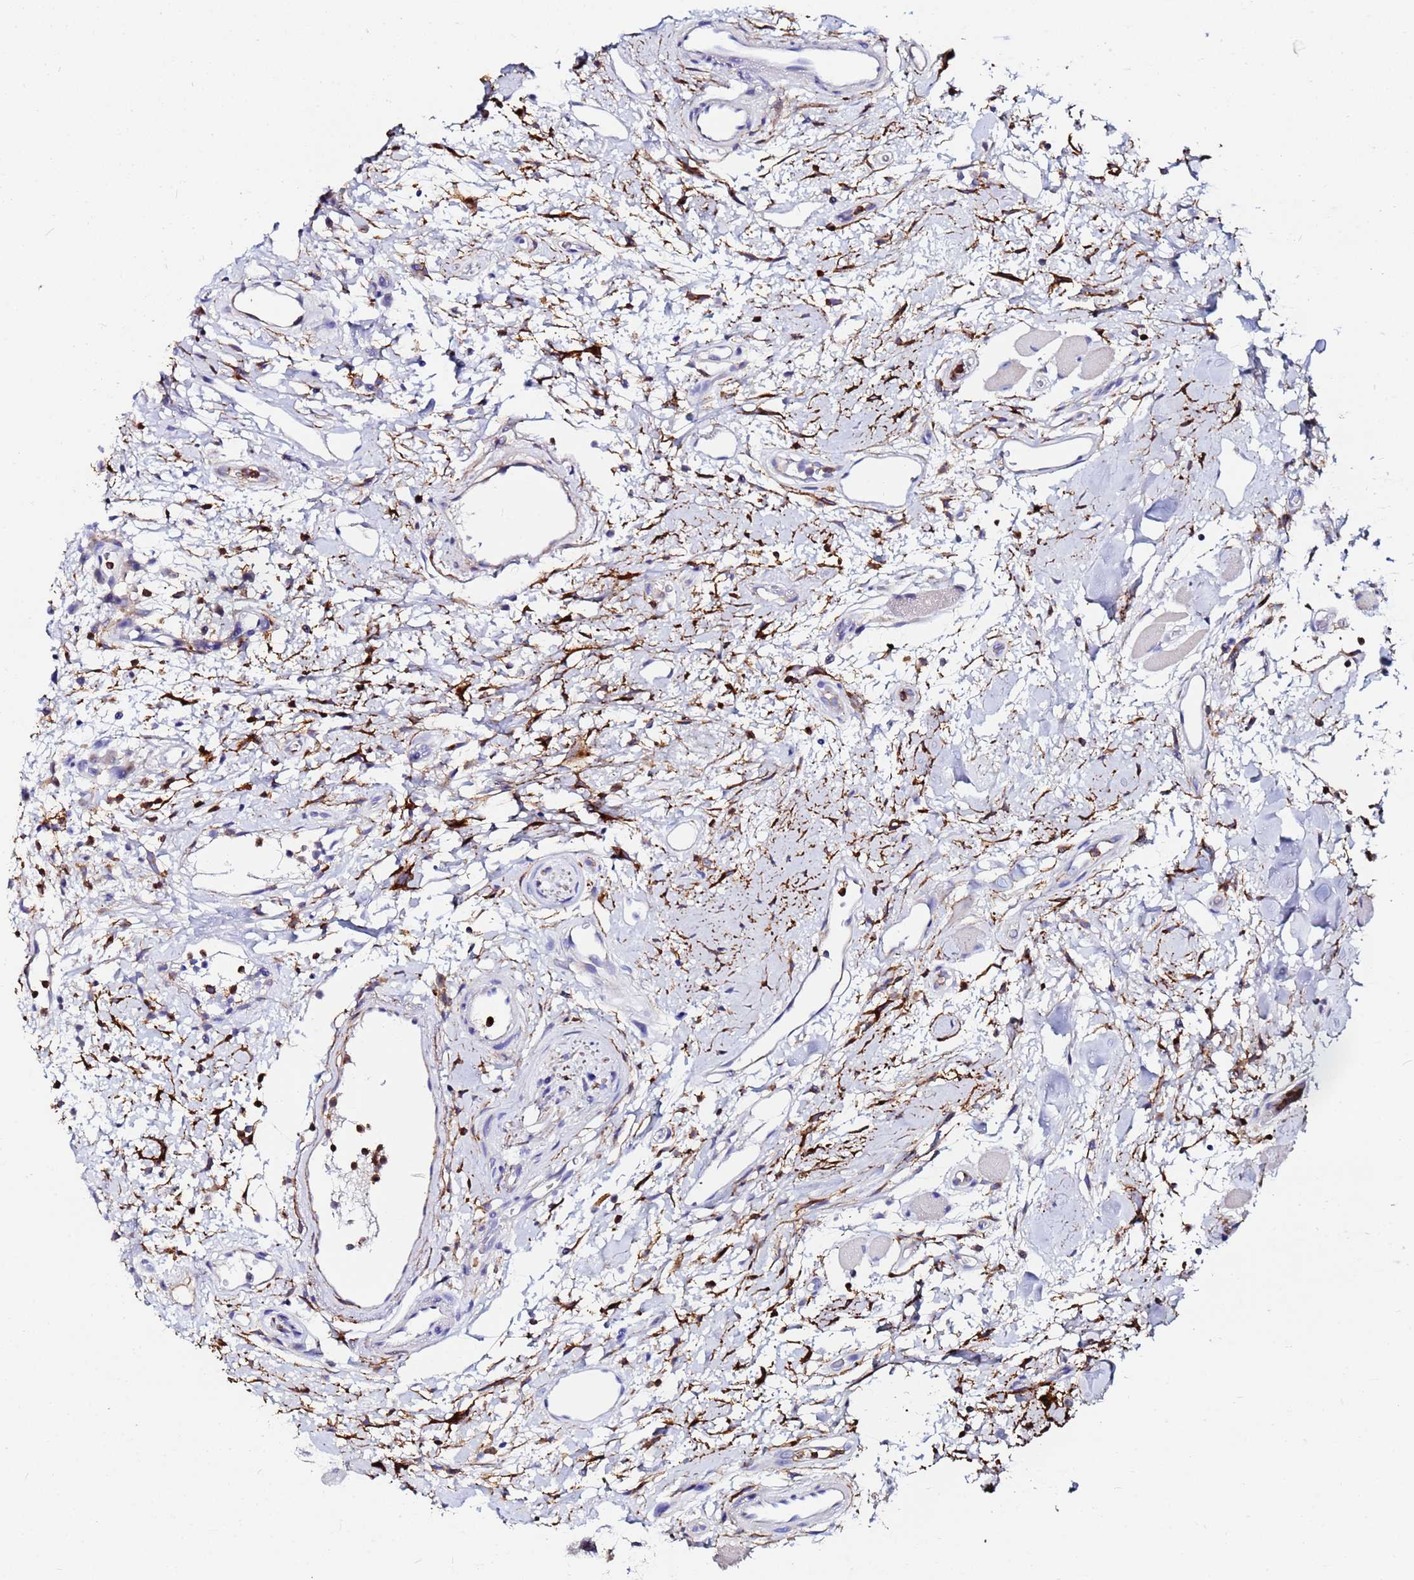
{"staining": {"intensity": "moderate", "quantity": "<25%", "location": "cytoplasmic/membranous"}, "tissue": "oral mucosa", "cell_type": "Squamous epithelial cells", "image_type": "normal", "snomed": [{"axis": "morphology", "description": "Normal tissue, NOS"}, {"axis": "topography", "description": "Oral tissue"}, {"axis": "topography", "description": "Tounge, NOS"}], "caption": "This is a photomicrograph of immunohistochemistry staining of benign oral mucosa, which shows moderate positivity in the cytoplasmic/membranous of squamous epithelial cells.", "gene": "BASP1", "patient": {"sex": "female", "age": 59}}